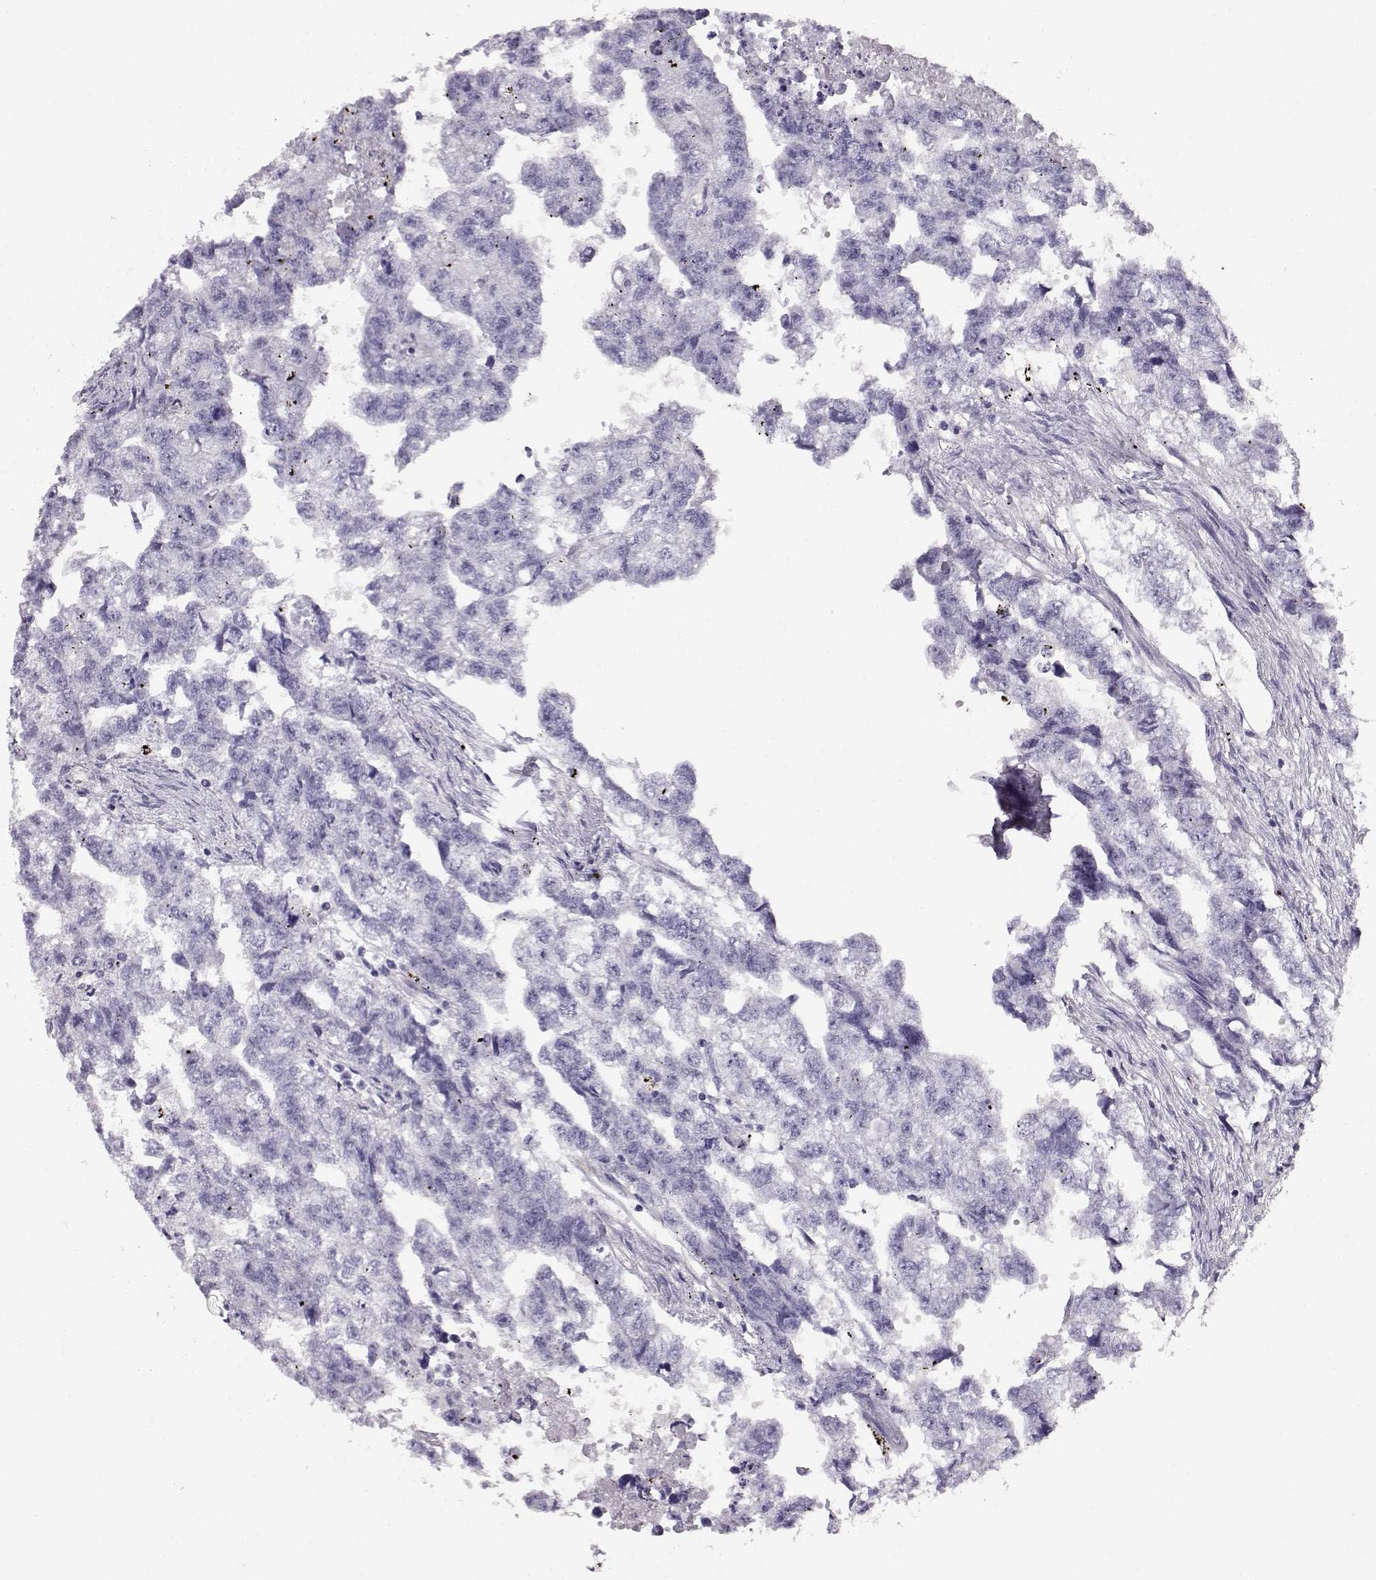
{"staining": {"intensity": "negative", "quantity": "none", "location": "none"}, "tissue": "testis cancer", "cell_type": "Tumor cells", "image_type": "cancer", "snomed": [{"axis": "morphology", "description": "Carcinoma, Embryonal, NOS"}, {"axis": "morphology", "description": "Teratoma, malignant, NOS"}, {"axis": "topography", "description": "Testis"}], "caption": "Testis cancer (malignant teratoma) stained for a protein using immunohistochemistry reveals no expression tumor cells.", "gene": "NDRG4", "patient": {"sex": "male", "age": 44}}